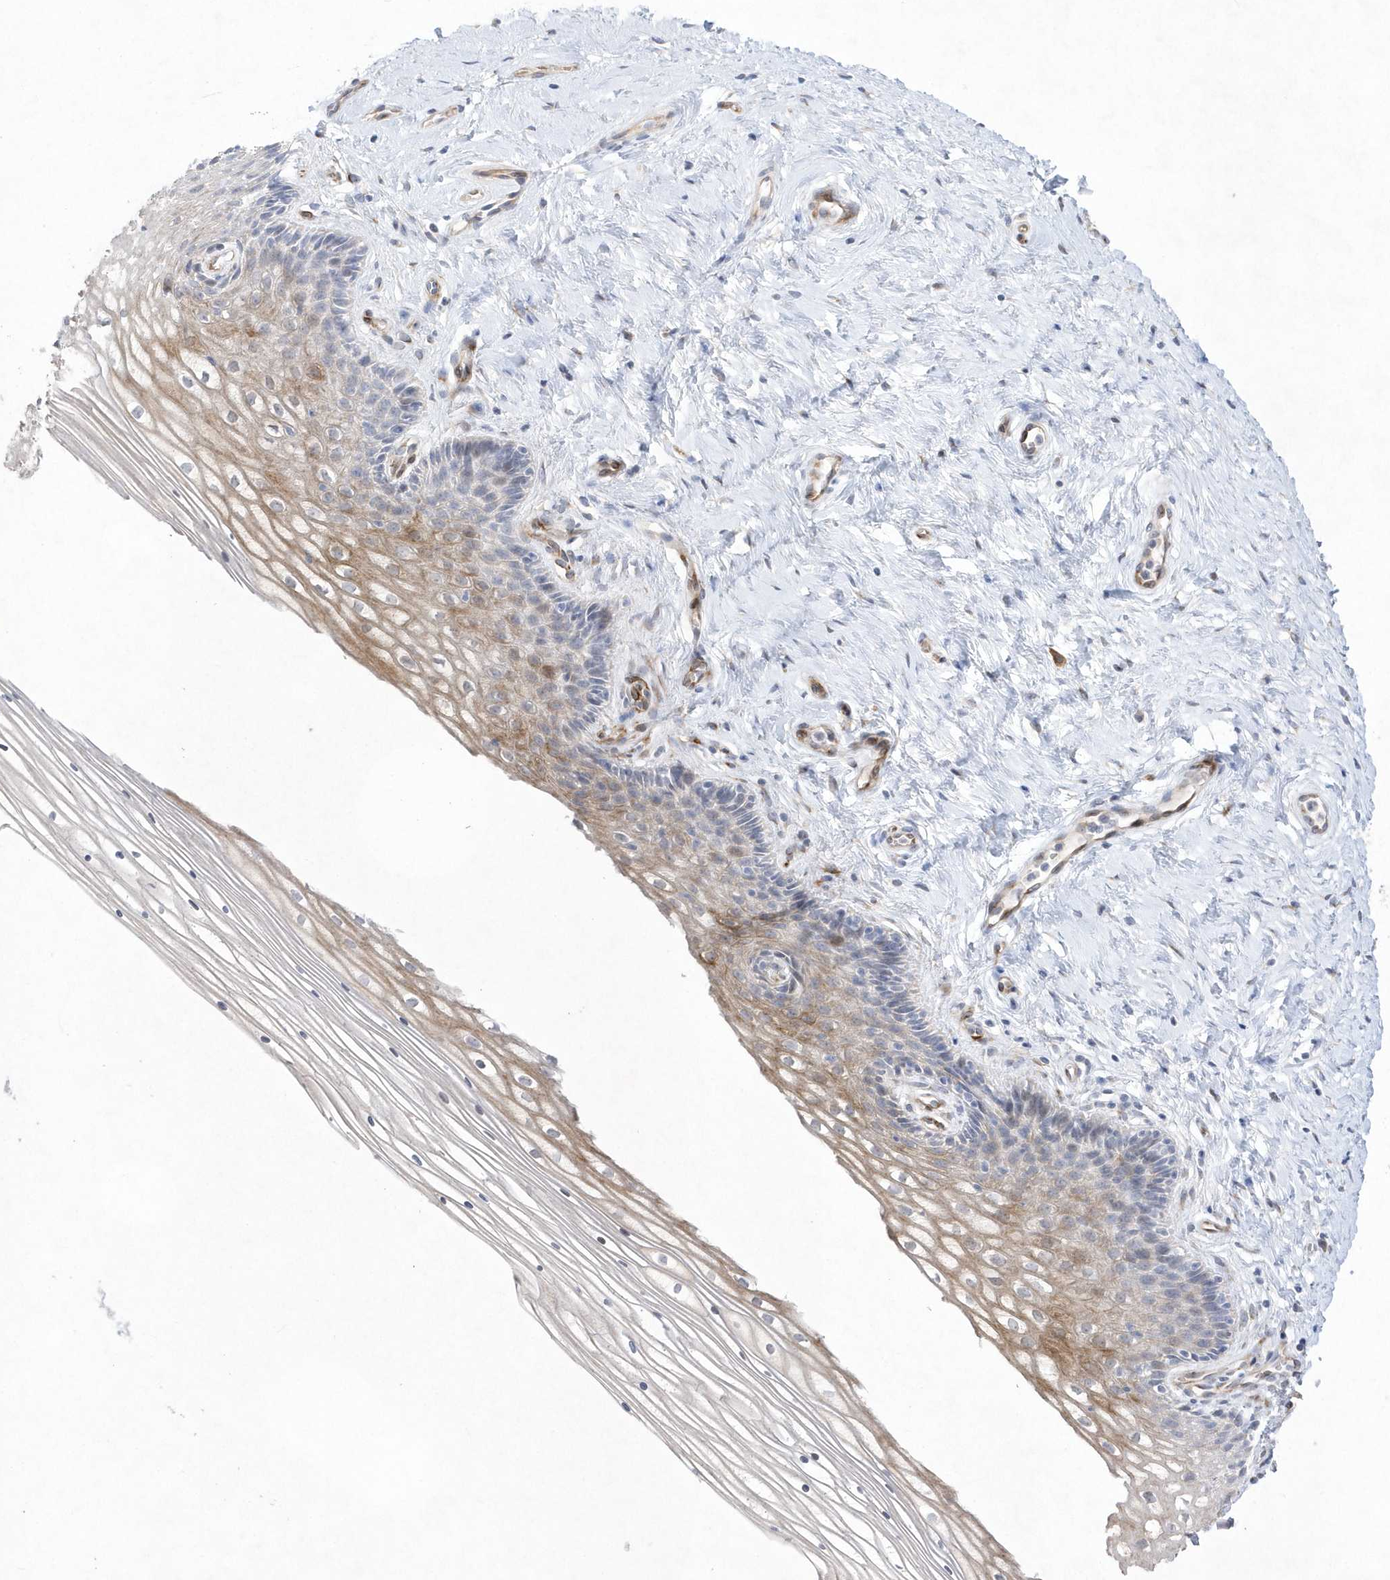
{"staining": {"intensity": "negative", "quantity": "none", "location": "none"}, "tissue": "cervix", "cell_type": "Glandular cells", "image_type": "normal", "snomed": [{"axis": "morphology", "description": "Normal tissue, NOS"}, {"axis": "topography", "description": "Cervix"}], "caption": "This is an IHC micrograph of unremarkable human cervix. There is no expression in glandular cells.", "gene": "TMEM132B", "patient": {"sex": "female", "age": 33}}